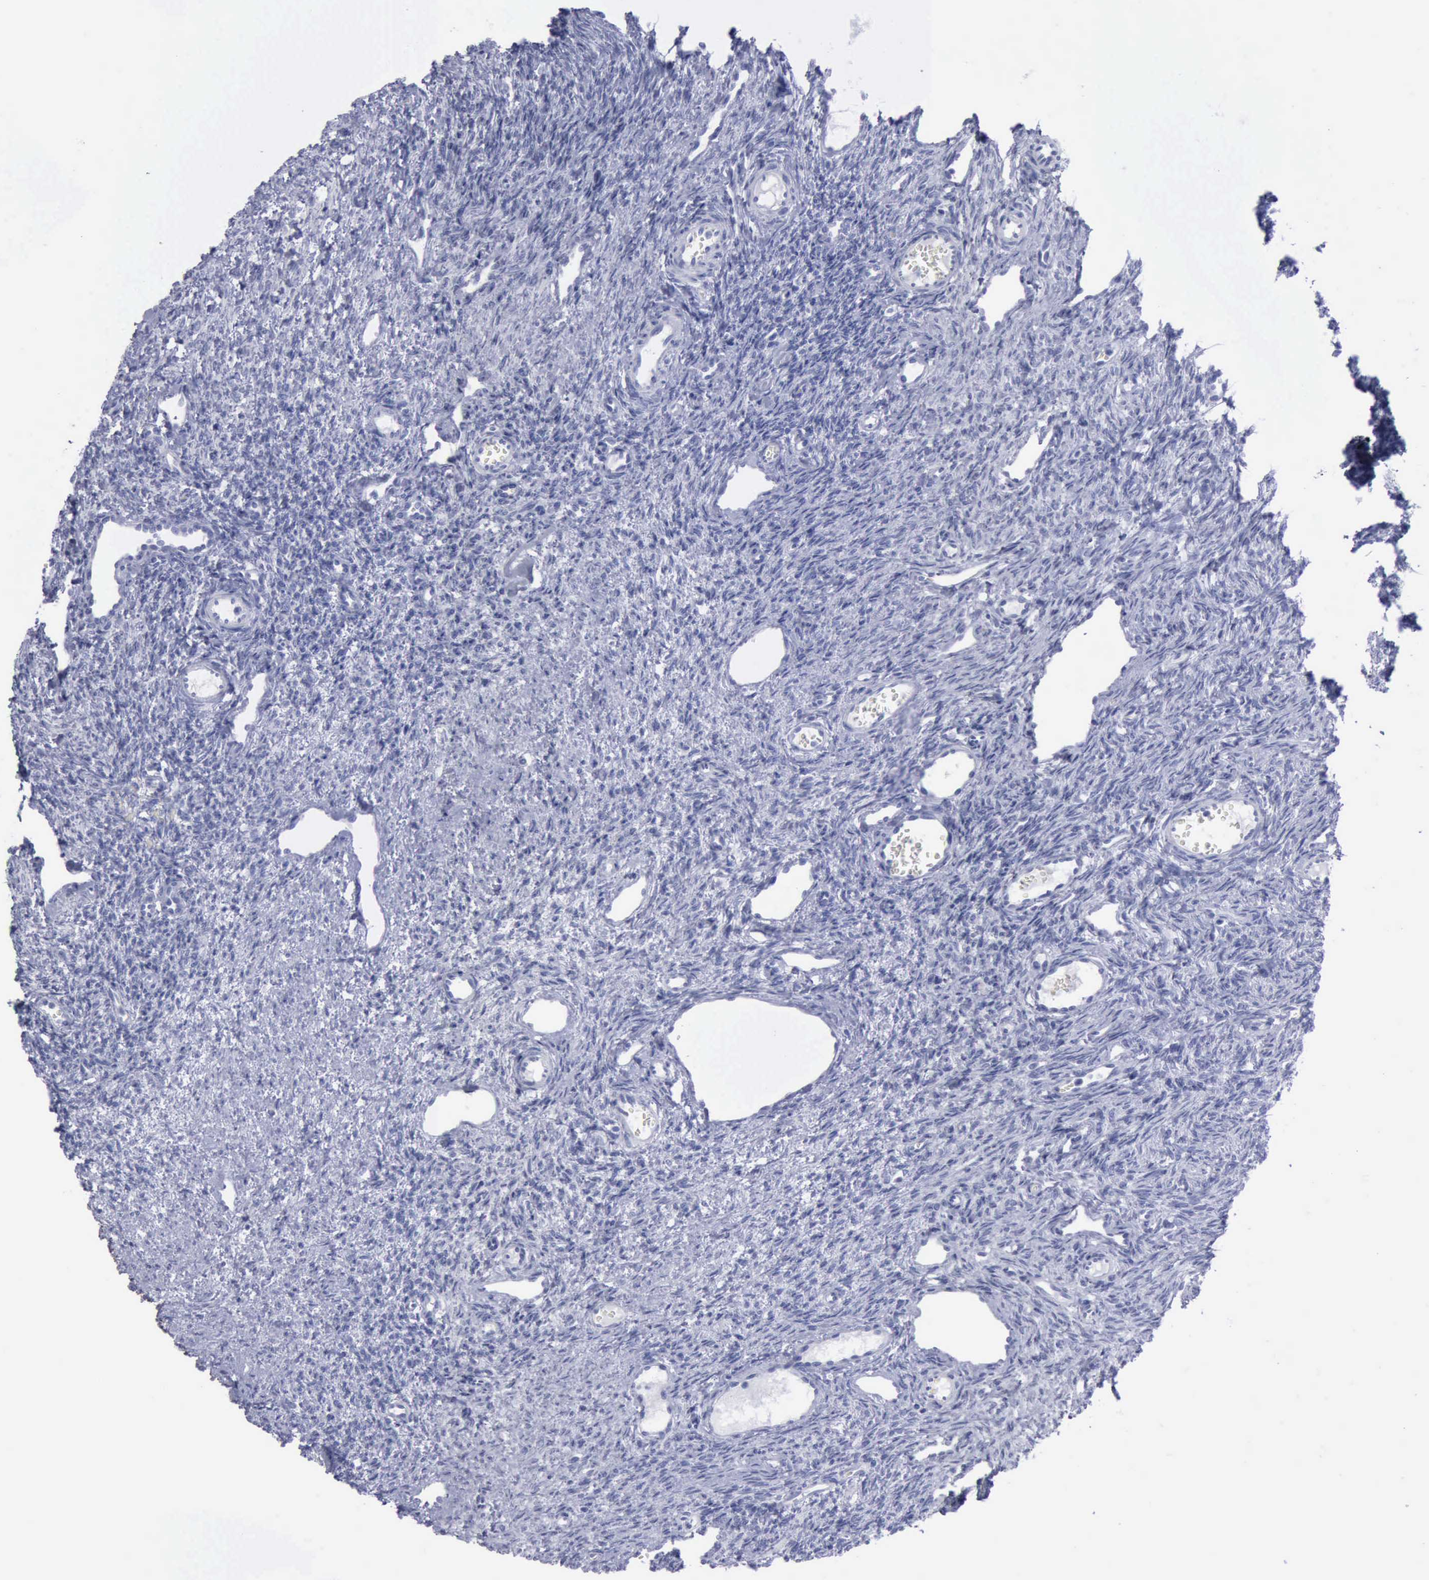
{"staining": {"intensity": "negative", "quantity": "none", "location": "none"}, "tissue": "ovary", "cell_type": "Ovarian stroma cells", "image_type": "normal", "snomed": [{"axis": "morphology", "description": "Normal tissue, NOS"}, {"axis": "topography", "description": "Ovary"}], "caption": "Human ovary stained for a protein using immunohistochemistry (IHC) displays no expression in ovarian stroma cells.", "gene": "KRT13", "patient": {"sex": "female", "age": 33}}